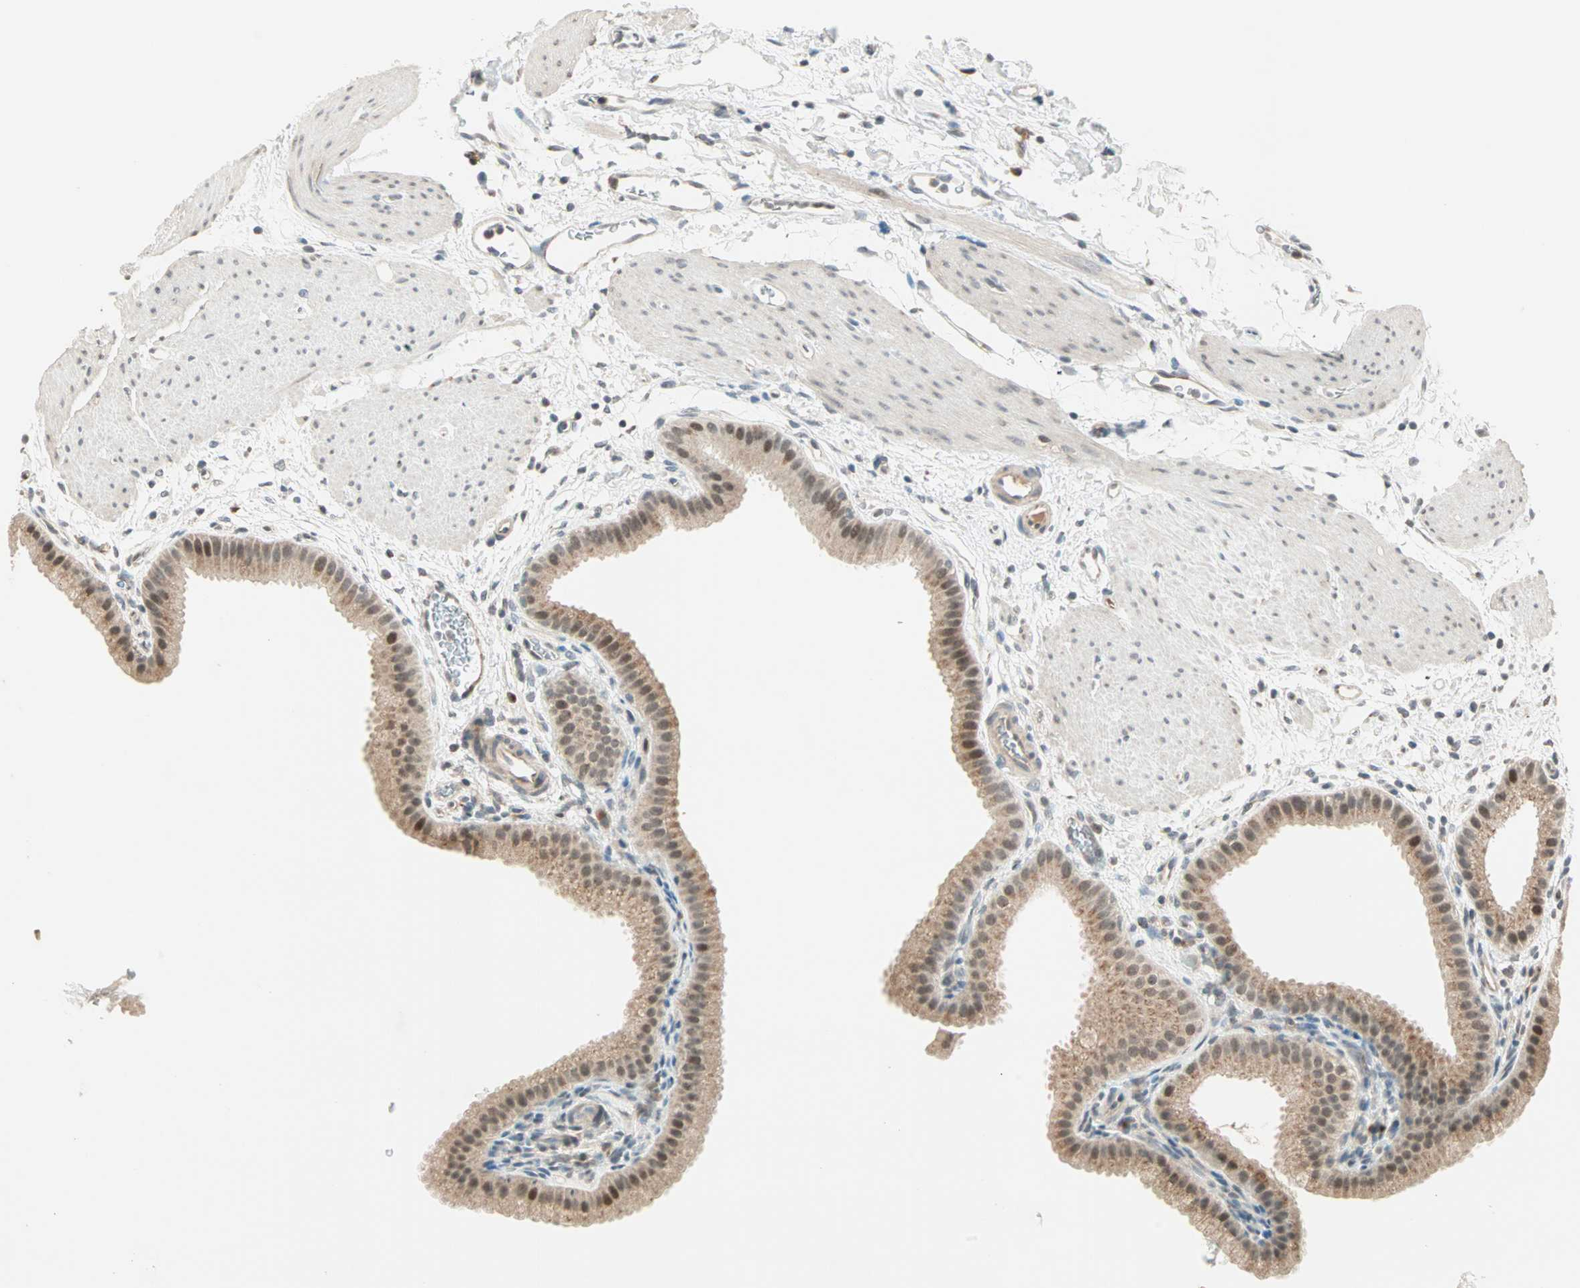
{"staining": {"intensity": "weak", "quantity": "25%-75%", "location": "cytoplasmic/membranous,nuclear"}, "tissue": "gallbladder", "cell_type": "Glandular cells", "image_type": "normal", "snomed": [{"axis": "morphology", "description": "Normal tissue, NOS"}, {"axis": "topography", "description": "Gallbladder"}], "caption": "Weak cytoplasmic/membranous,nuclear protein staining is present in about 25%-75% of glandular cells in gallbladder. Immunohistochemistry stains the protein in brown and the nuclei are stained blue.", "gene": "PRDM2", "patient": {"sex": "female", "age": 64}}